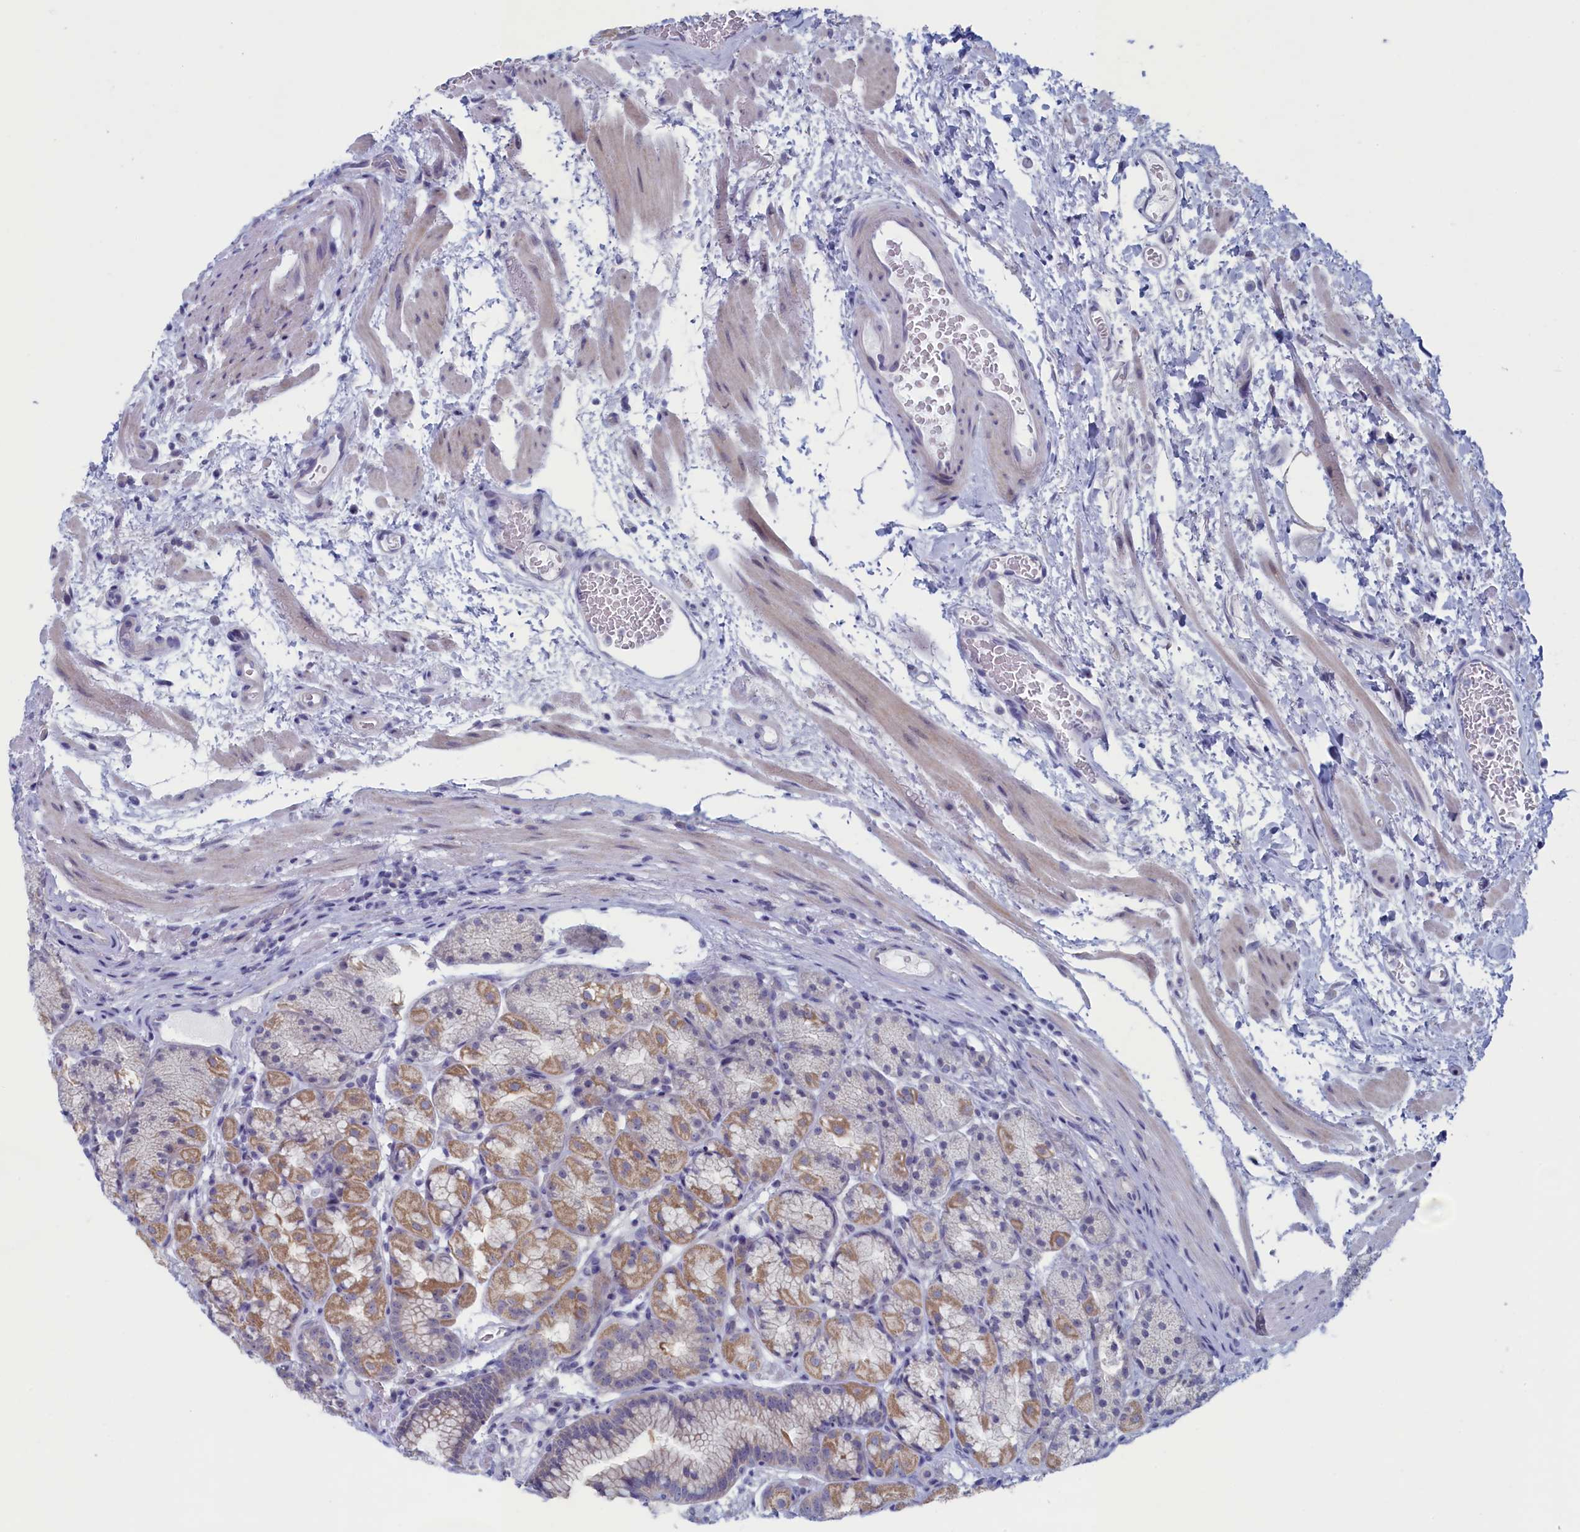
{"staining": {"intensity": "moderate", "quantity": "25%-75%", "location": "cytoplasmic/membranous"}, "tissue": "stomach", "cell_type": "Glandular cells", "image_type": "normal", "snomed": [{"axis": "morphology", "description": "Normal tissue, NOS"}, {"axis": "topography", "description": "Stomach"}], "caption": "Immunohistochemistry (IHC) histopathology image of unremarkable stomach stained for a protein (brown), which exhibits medium levels of moderate cytoplasmic/membranous positivity in about 25%-75% of glandular cells.", "gene": "WDR76", "patient": {"sex": "male", "age": 63}}